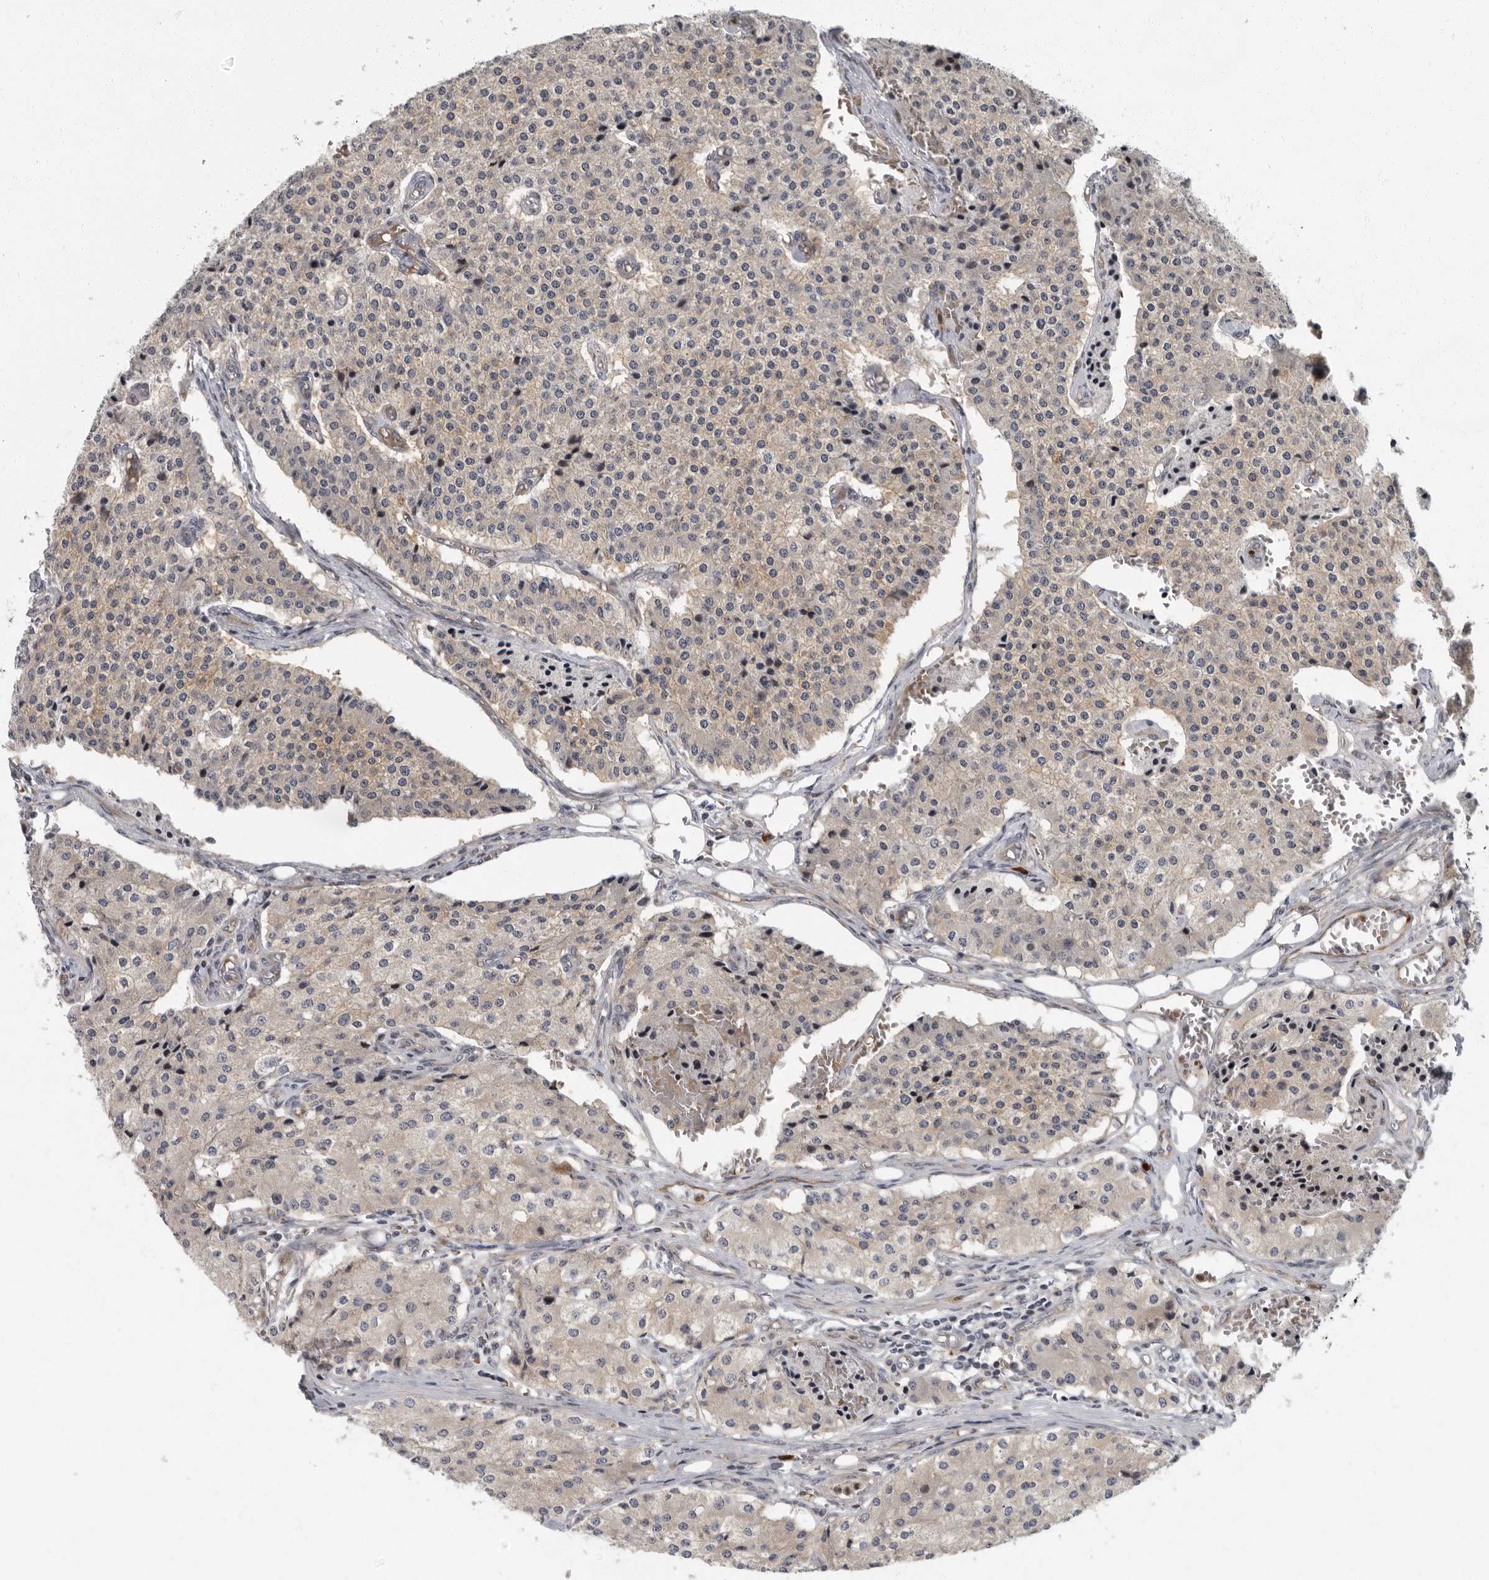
{"staining": {"intensity": "weak", "quantity": "25%-75%", "location": "cytoplasmic/membranous"}, "tissue": "carcinoid", "cell_type": "Tumor cells", "image_type": "cancer", "snomed": [{"axis": "morphology", "description": "Carcinoid, malignant, NOS"}, {"axis": "topography", "description": "Colon"}], "caption": "High-power microscopy captured an IHC histopathology image of carcinoid, revealing weak cytoplasmic/membranous staining in approximately 25%-75% of tumor cells.", "gene": "PDCD11", "patient": {"sex": "female", "age": 52}}